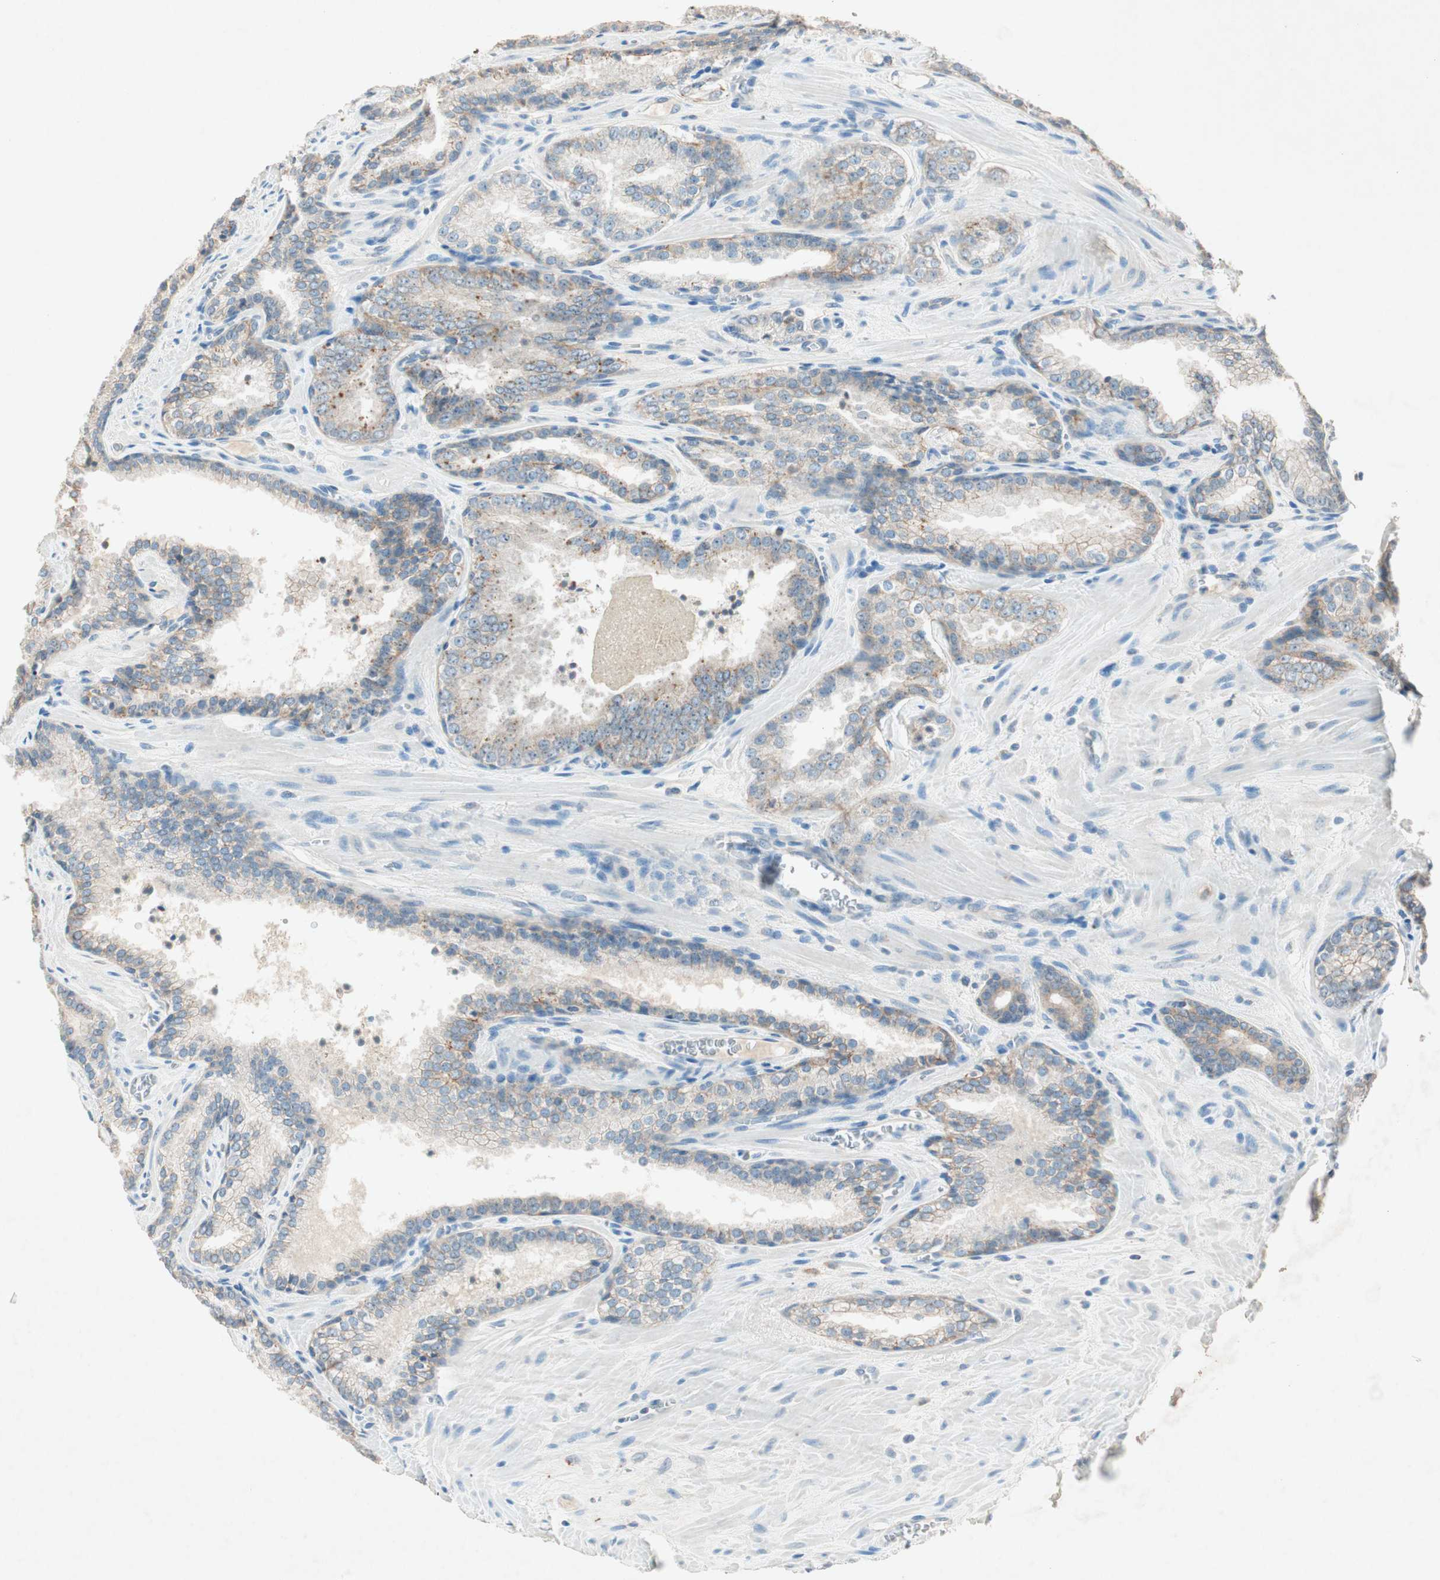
{"staining": {"intensity": "weak", "quantity": "25%-75%", "location": "cytoplasmic/membranous"}, "tissue": "prostate cancer", "cell_type": "Tumor cells", "image_type": "cancer", "snomed": [{"axis": "morphology", "description": "Adenocarcinoma, Low grade"}, {"axis": "topography", "description": "Prostate"}], "caption": "Weak cytoplasmic/membranous positivity is present in approximately 25%-75% of tumor cells in prostate cancer (adenocarcinoma (low-grade)).", "gene": "NKAIN1", "patient": {"sex": "male", "age": 60}}